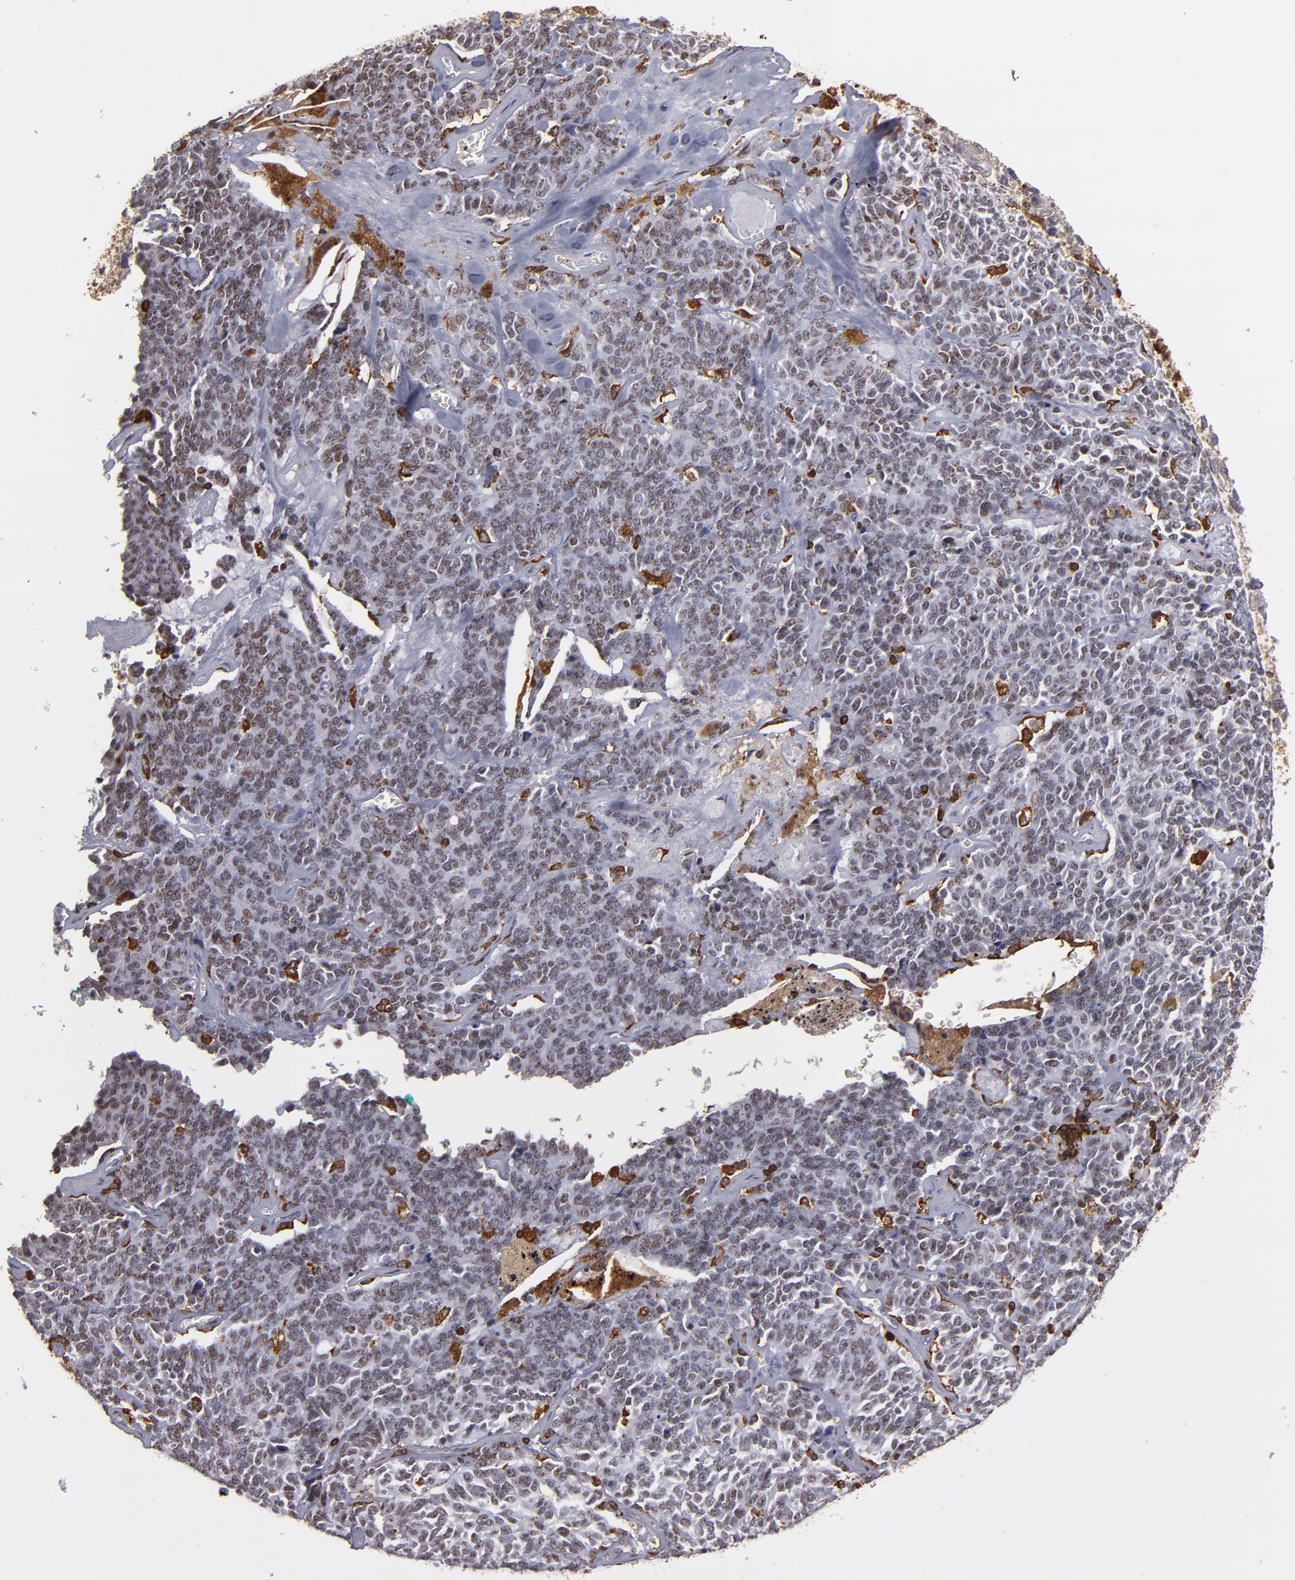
{"staining": {"intensity": "weak", "quantity": "25%-75%", "location": "nuclear"}, "tissue": "lung cancer", "cell_type": "Tumor cells", "image_type": "cancer", "snomed": [{"axis": "morphology", "description": "Neoplasm, malignant, NOS"}, {"axis": "topography", "description": "Lung"}], "caption": "Immunohistochemistry (DAB (3,3'-diaminobenzidine)) staining of human lung cancer (malignant neoplasm) displays weak nuclear protein staining in about 25%-75% of tumor cells.", "gene": "WAS", "patient": {"sex": "female", "age": 58}}